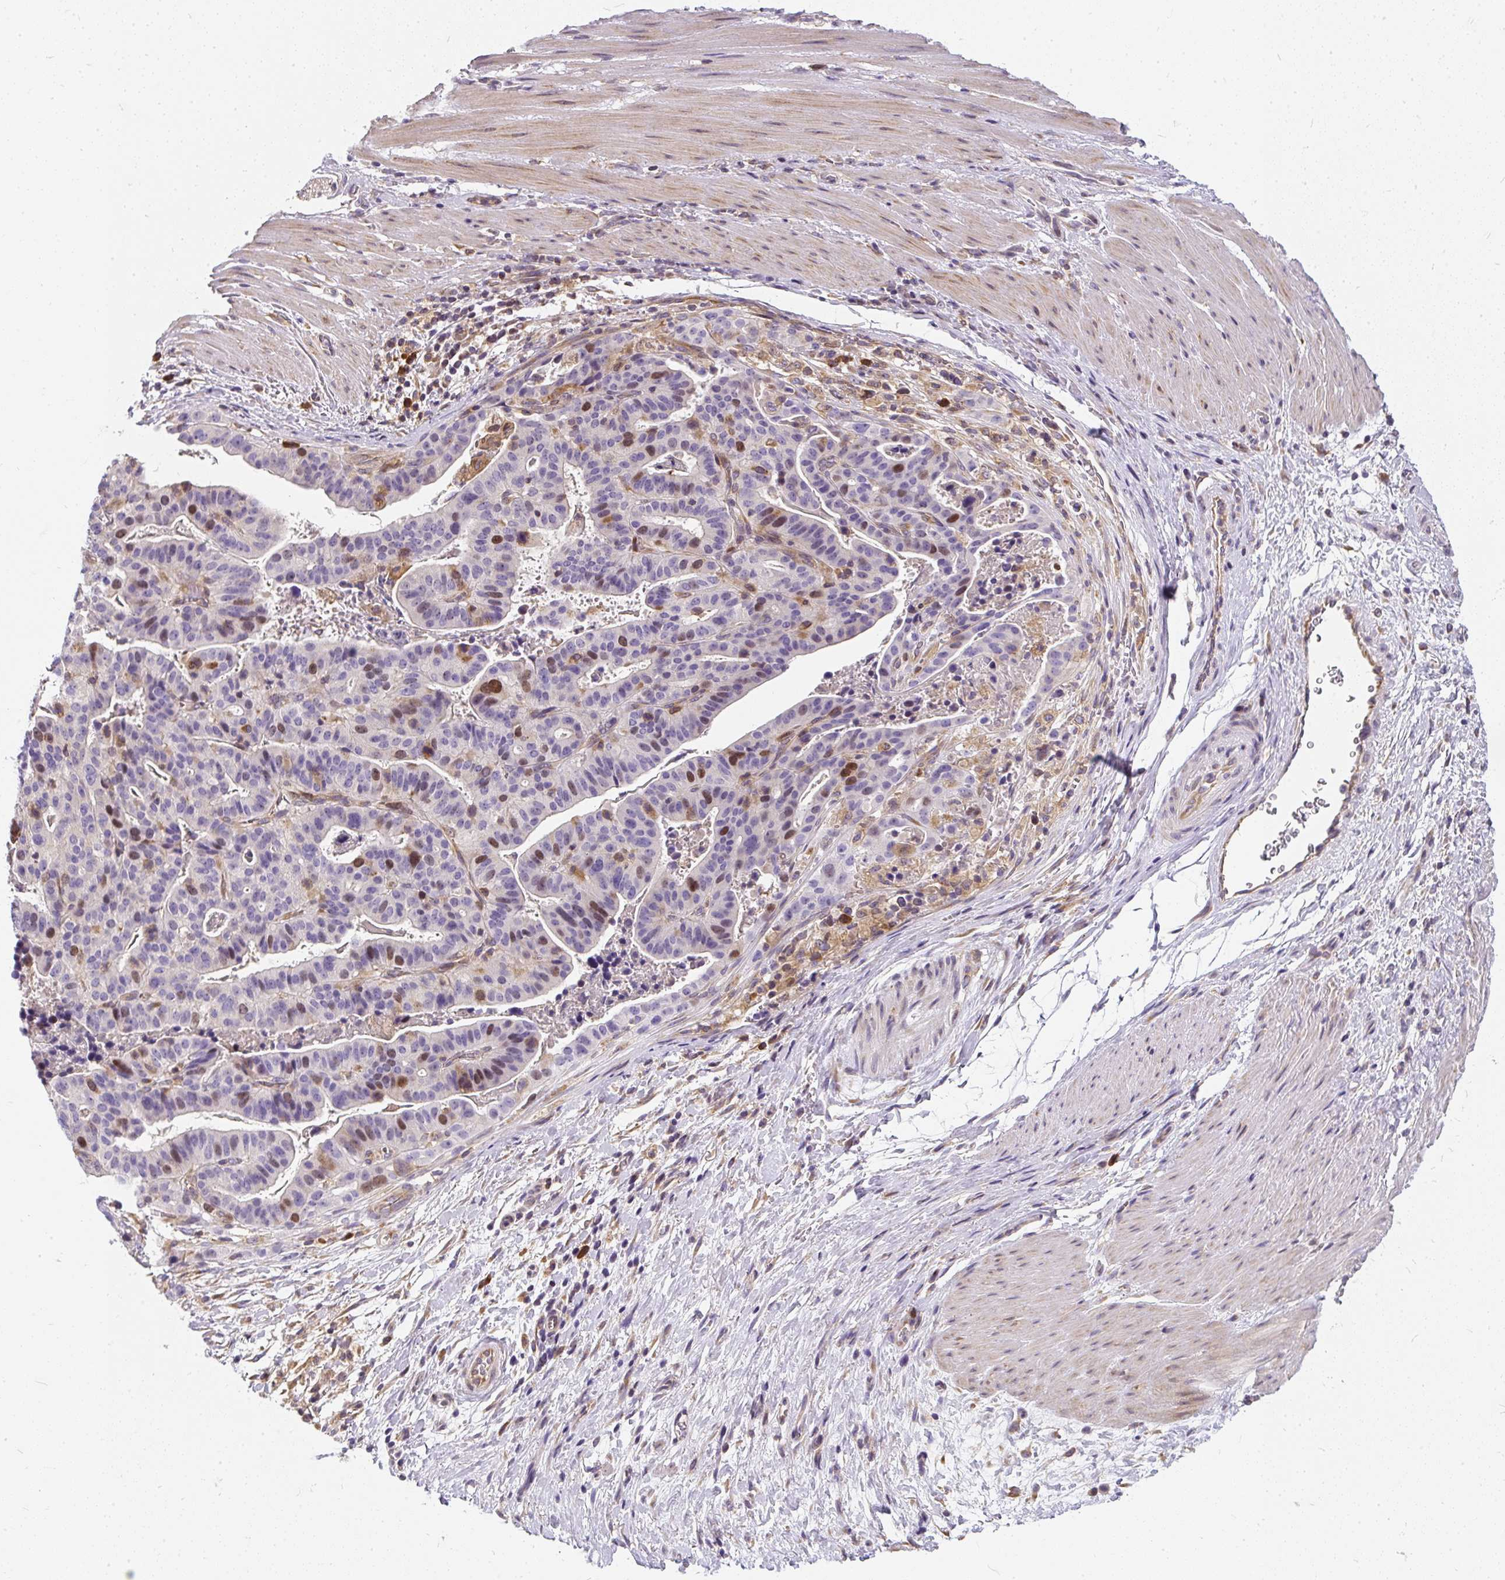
{"staining": {"intensity": "moderate", "quantity": "<25%", "location": "nuclear"}, "tissue": "stomach cancer", "cell_type": "Tumor cells", "image_type": "cancer", "snomed": [{"axis": "morphology", "description": "Adenocarcinoma, NOS"}, {"axis": "topography", "description": "Stomach"}], "caption": "A brown stain highlights moderate nuclear staining of a protein in human stomach cancer (adenocarcinoma) tumor cells. (Brightfield microscopy of DAB IHC at high magnification).", "gene": "CYP20A1", "patient": {"sex": "male", "age": 48}}